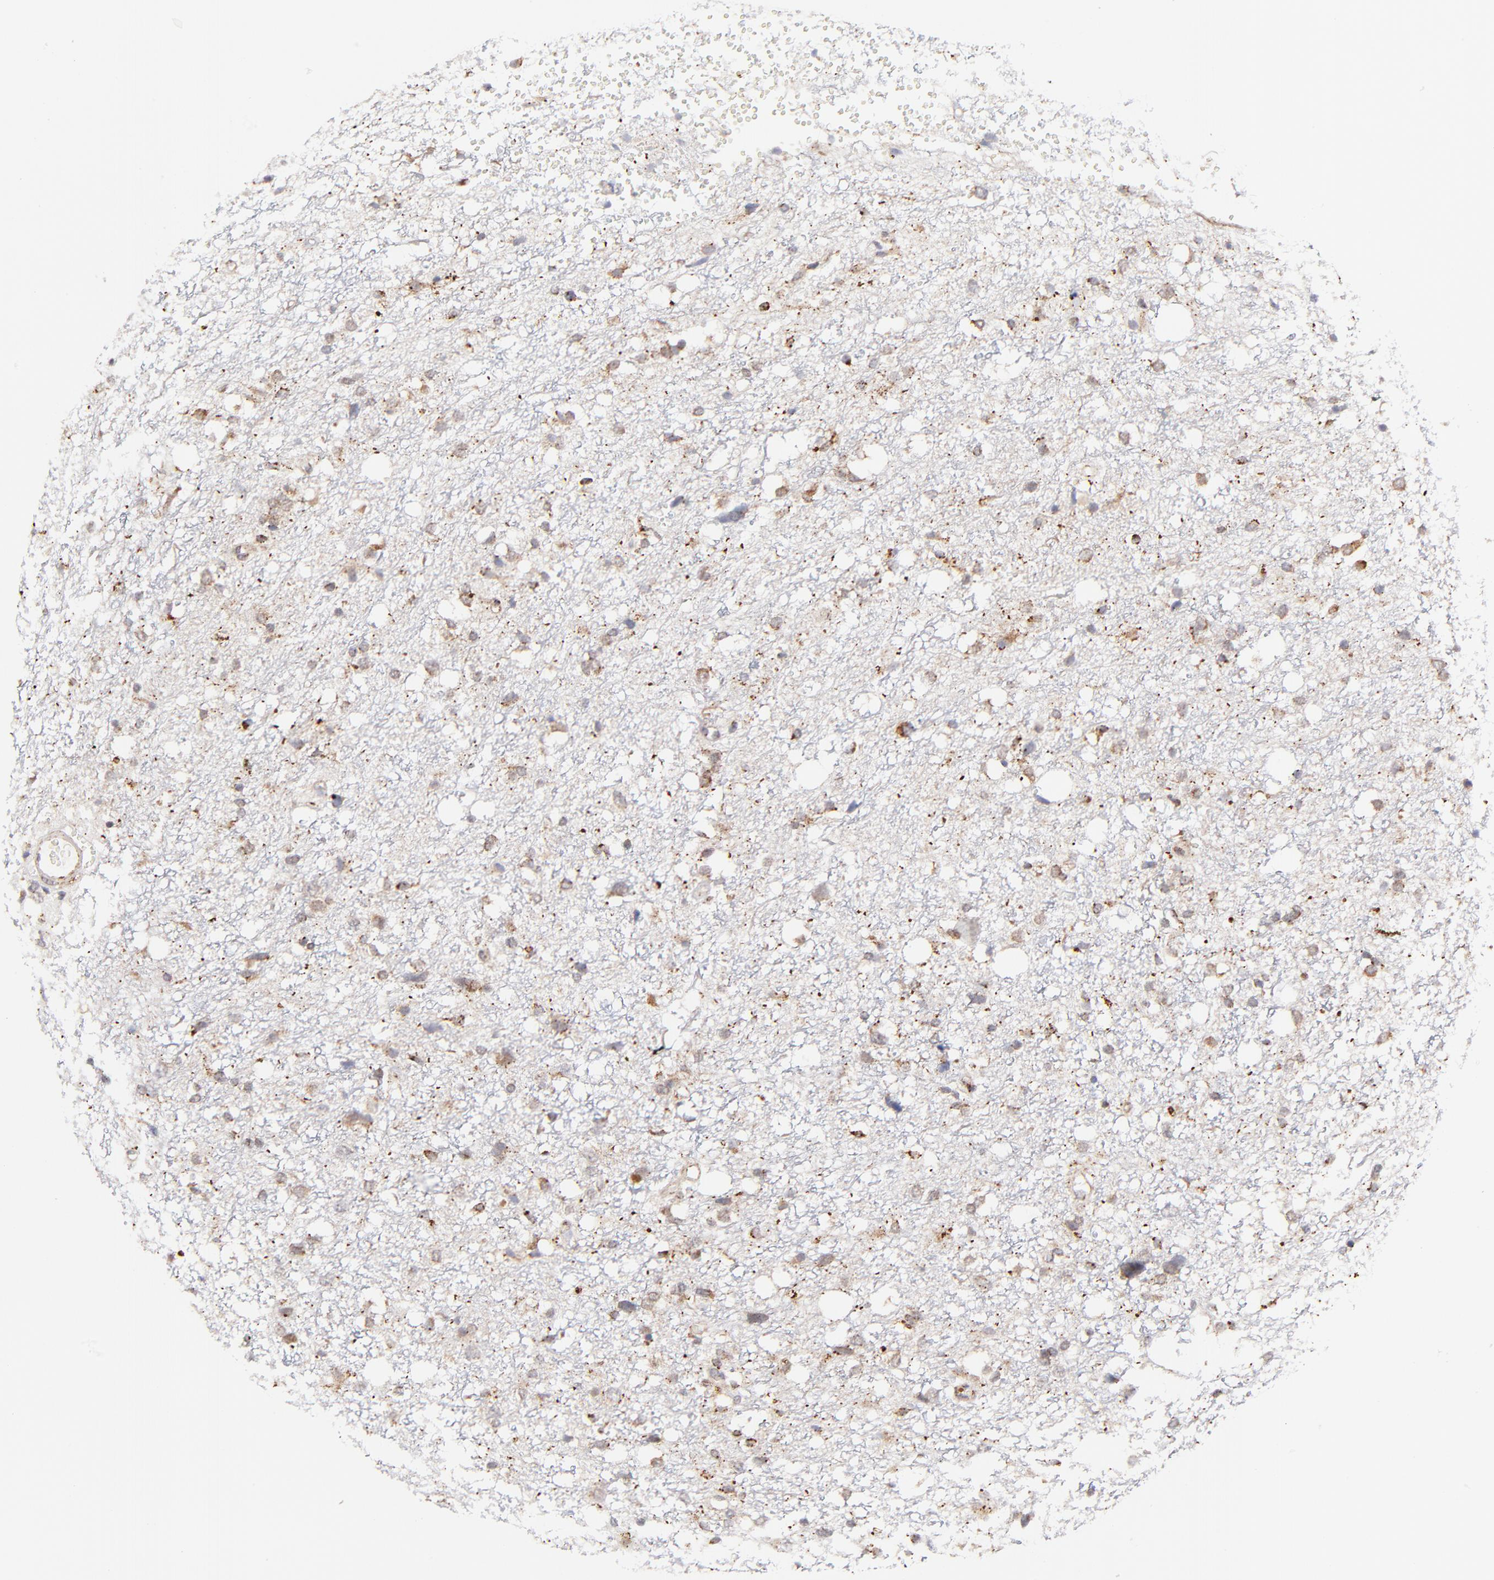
{"staining": {"intensity": "weak", "quantity": ">75%", "location": "cytoplasmic/membranous"}, "tissue": "glioma", "cell_type": "Tumor cells", "image_type": "cancer", "snomed": [{"axis": "morphology", "description": "Glioma, malignant, High grade"}, {"axis": "topography", "description": "Brain"}], "caption": "Malignant glioma (high-grade) tissue displays weak cytoplasmic/membranous expression in approximately >75% of tumor cells, visualized by immunohistochemistry.", "gene": "MAP2K7", "patient": {"sex": "female", "age": 59}}